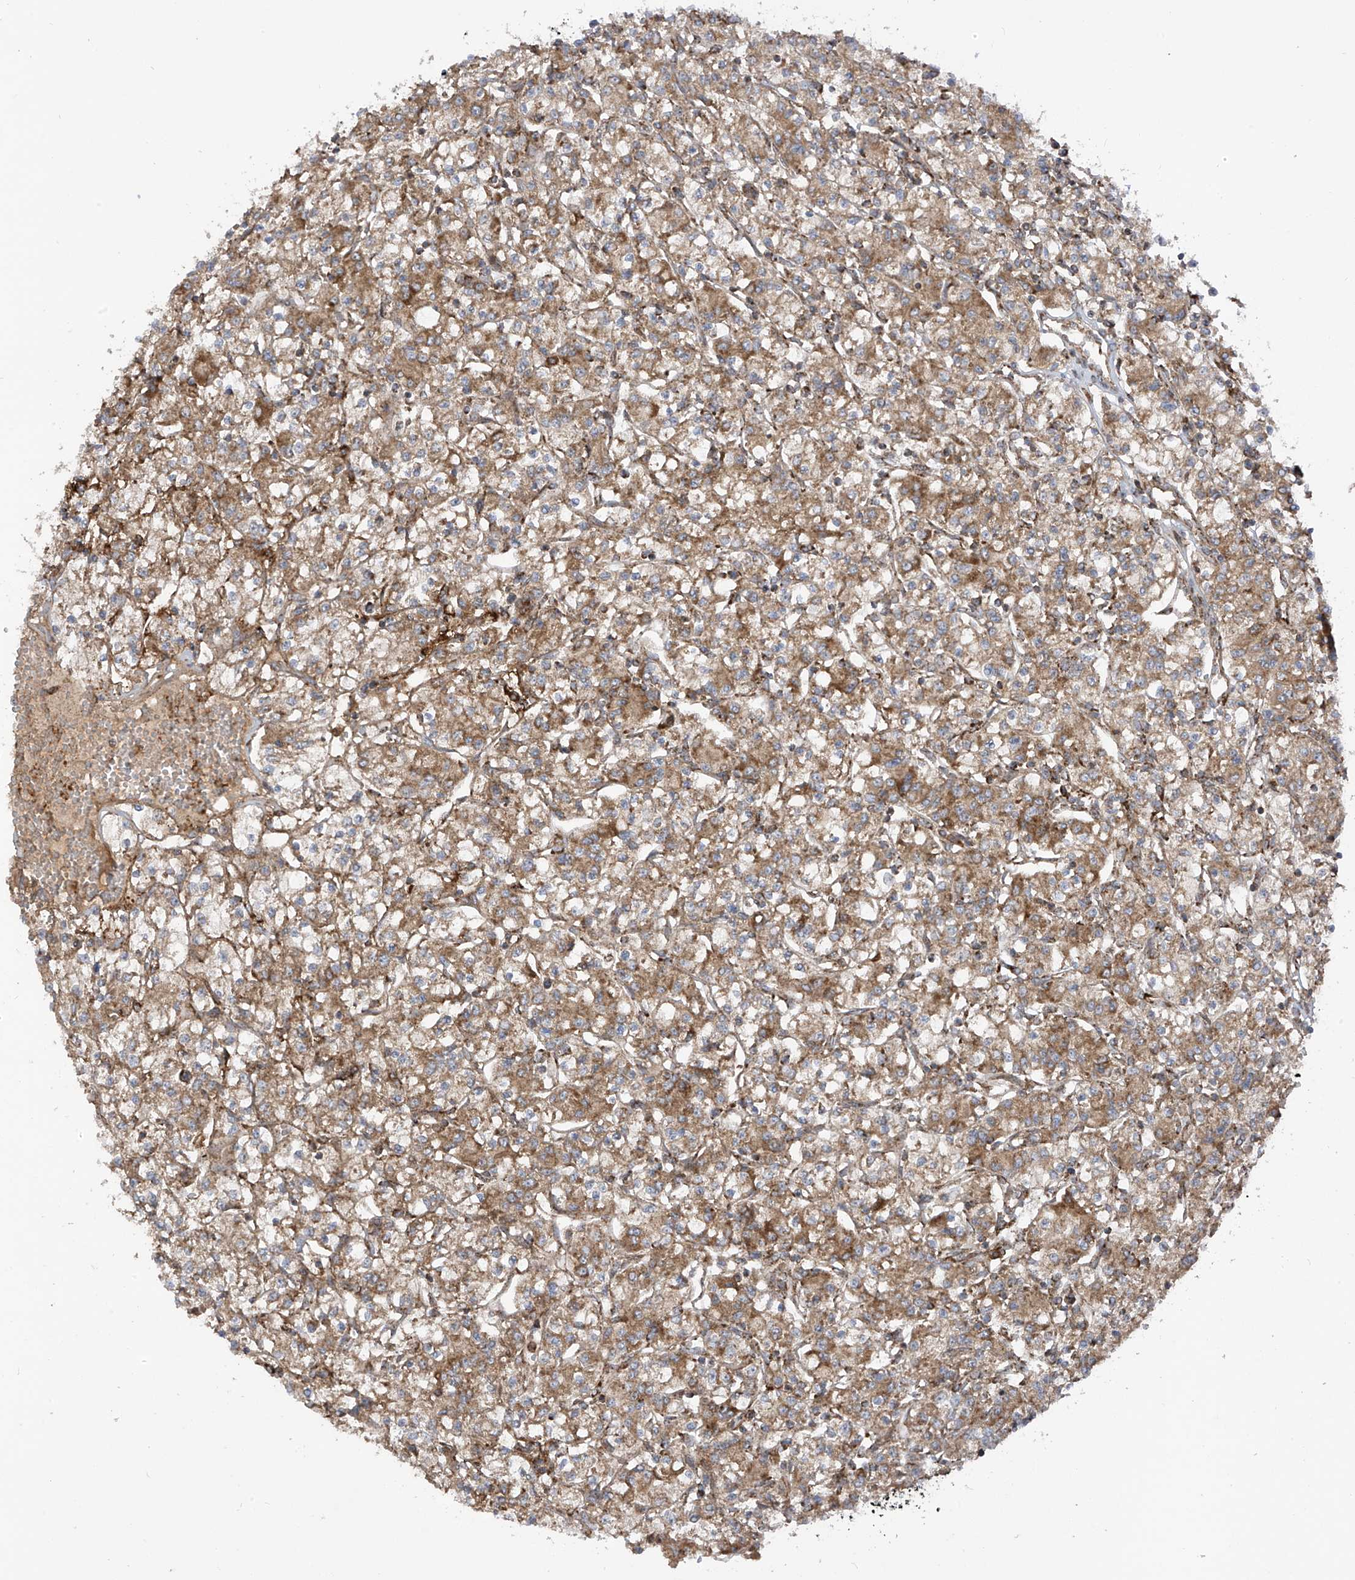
{"staining": {"intensity": "moderate", "quantity": ">75%", "location": "cytoplasmic/membranous"}, "tissue": "renal cancer", "cell_type": "Tumor cells", "image_type": "cancer", "snomed": [{"axis": "morphology", "description": "Adenocarcinoma, NOS"}, {"axis": "topography", "description": "Kidney"}], "caption": "The micrograph exhibits a brown stain indicating the presence of a protein in the cytoplasmic/membranous of tumor cells in adenocarcinoma (renal).", "gene": "REPS1", "patient": {"sex": "female", "age": 59}}